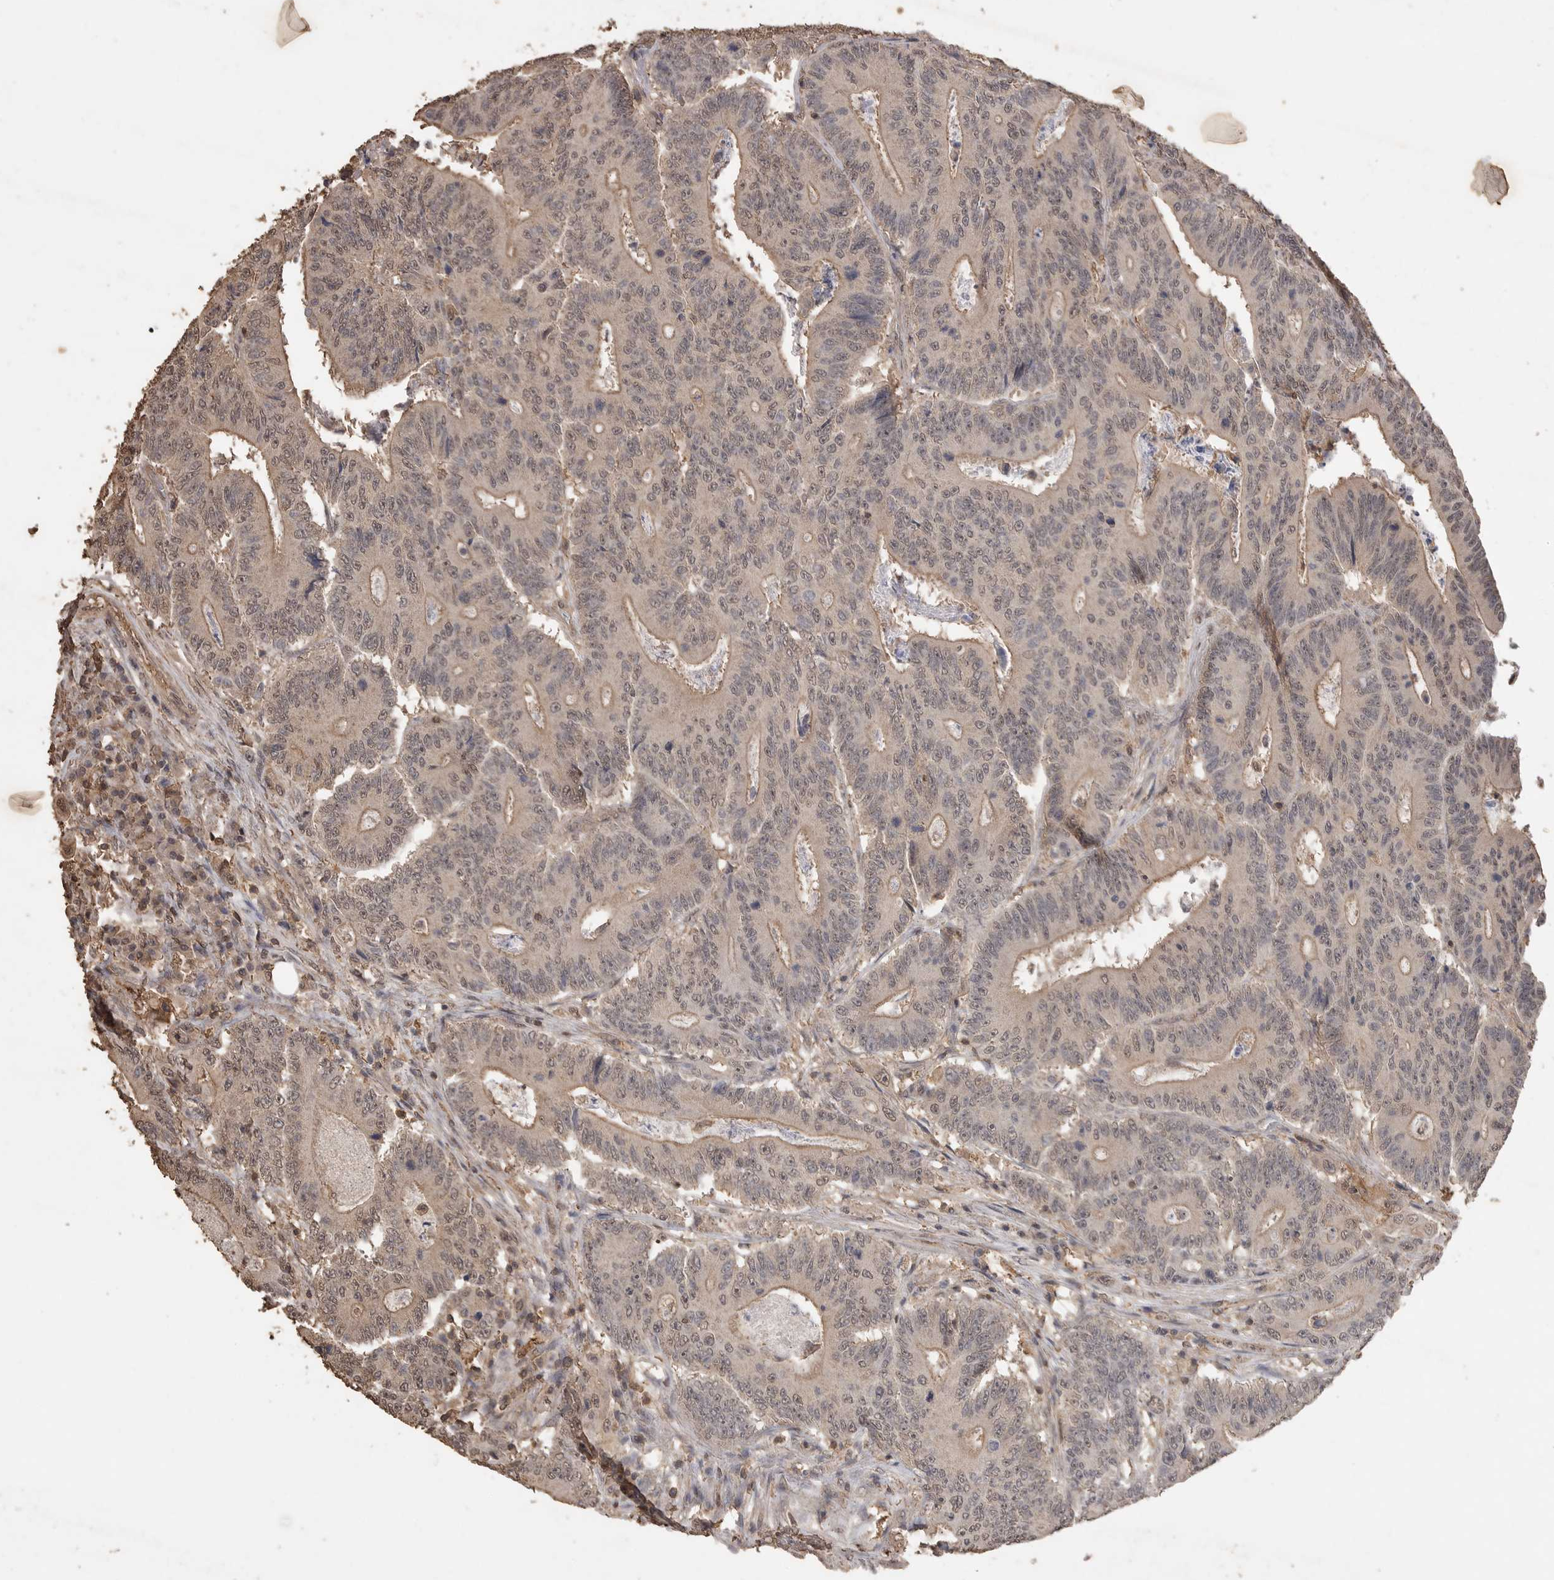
{"staining": {"intensity": "weak", "quantity": ">75%", "location": "cytoplasmic/membranous,nuclear"}, "tissue": "colorectal cancer", "cell_type": "Tumor cells", "image_type": "cancer", "snomed": [{"axis": "morphology", "description": "Adenocarcinoma, NOS"}, {"axis": "topography", "description": "Colon"}], "caption": "A photomicrograph showing weak cytoplasmic/membranous and nuclear expression in about >75% of tumor cells in colorectal cancer (adenocarcinoma), as visualized by brown immunohistochemical staining.", "gene": "MAP2K1", "patient": {"sex": "male", "age": 83}}